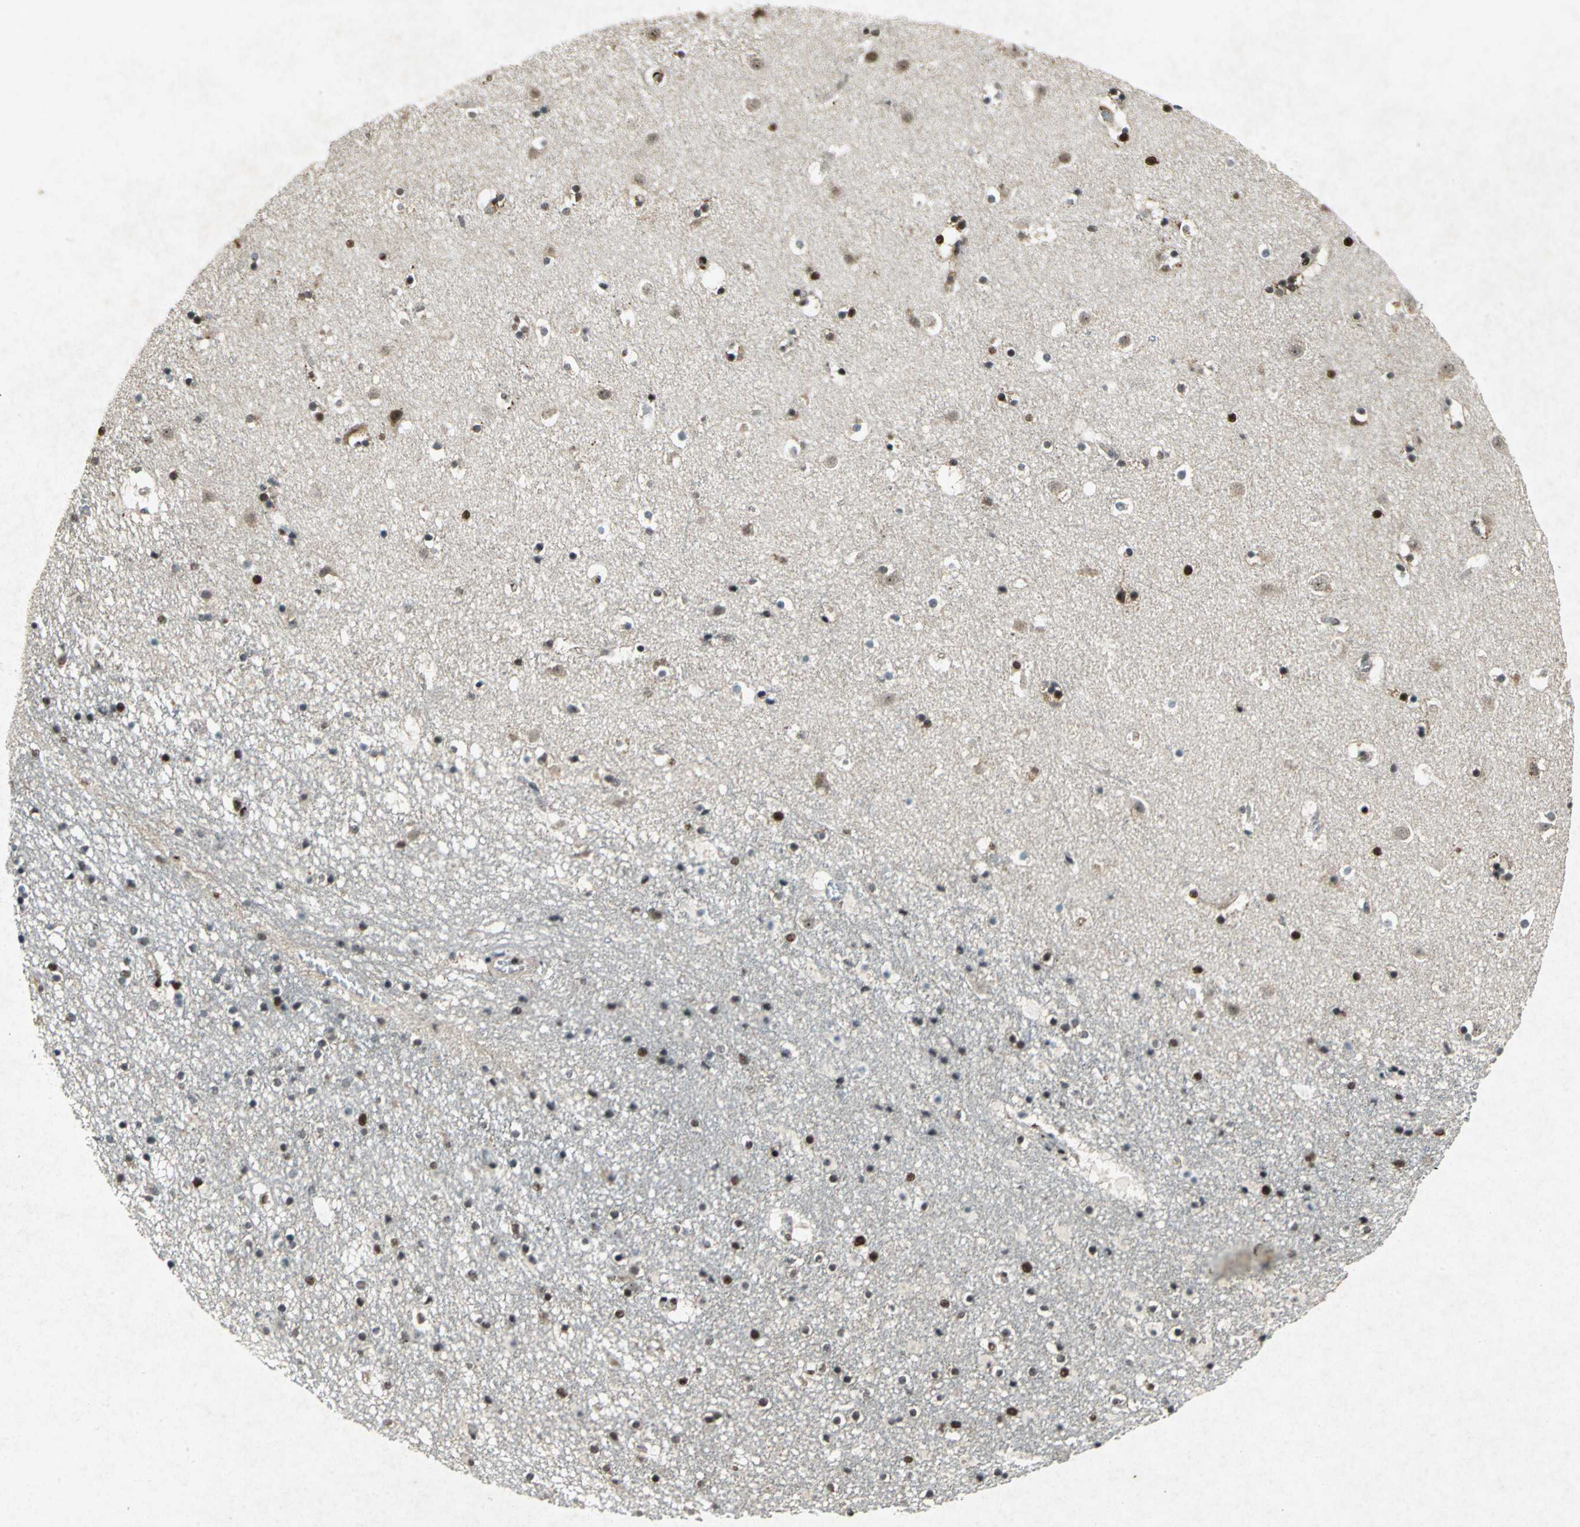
{"staining": {"intensity": "strong", "quantity": ">75%", "location": "nuclear"}, "tissue": "caudate", "cell_type": "Glial cells", "image_type": "normal", "snomed": [{"axis": "morphology", "description": "Normal tissue, NOS"}, {"axis": "topography", "description": "Lateral ventricle wall"}], "caption": "Immunohistochemistry image of benign human caudate stained for a protein (brown), which exhibits high levels of strong nuclear expression in approximately >75% of glial cells.", "gene": "ANP32A", "patient": {"sex": "male", "age": 45}}